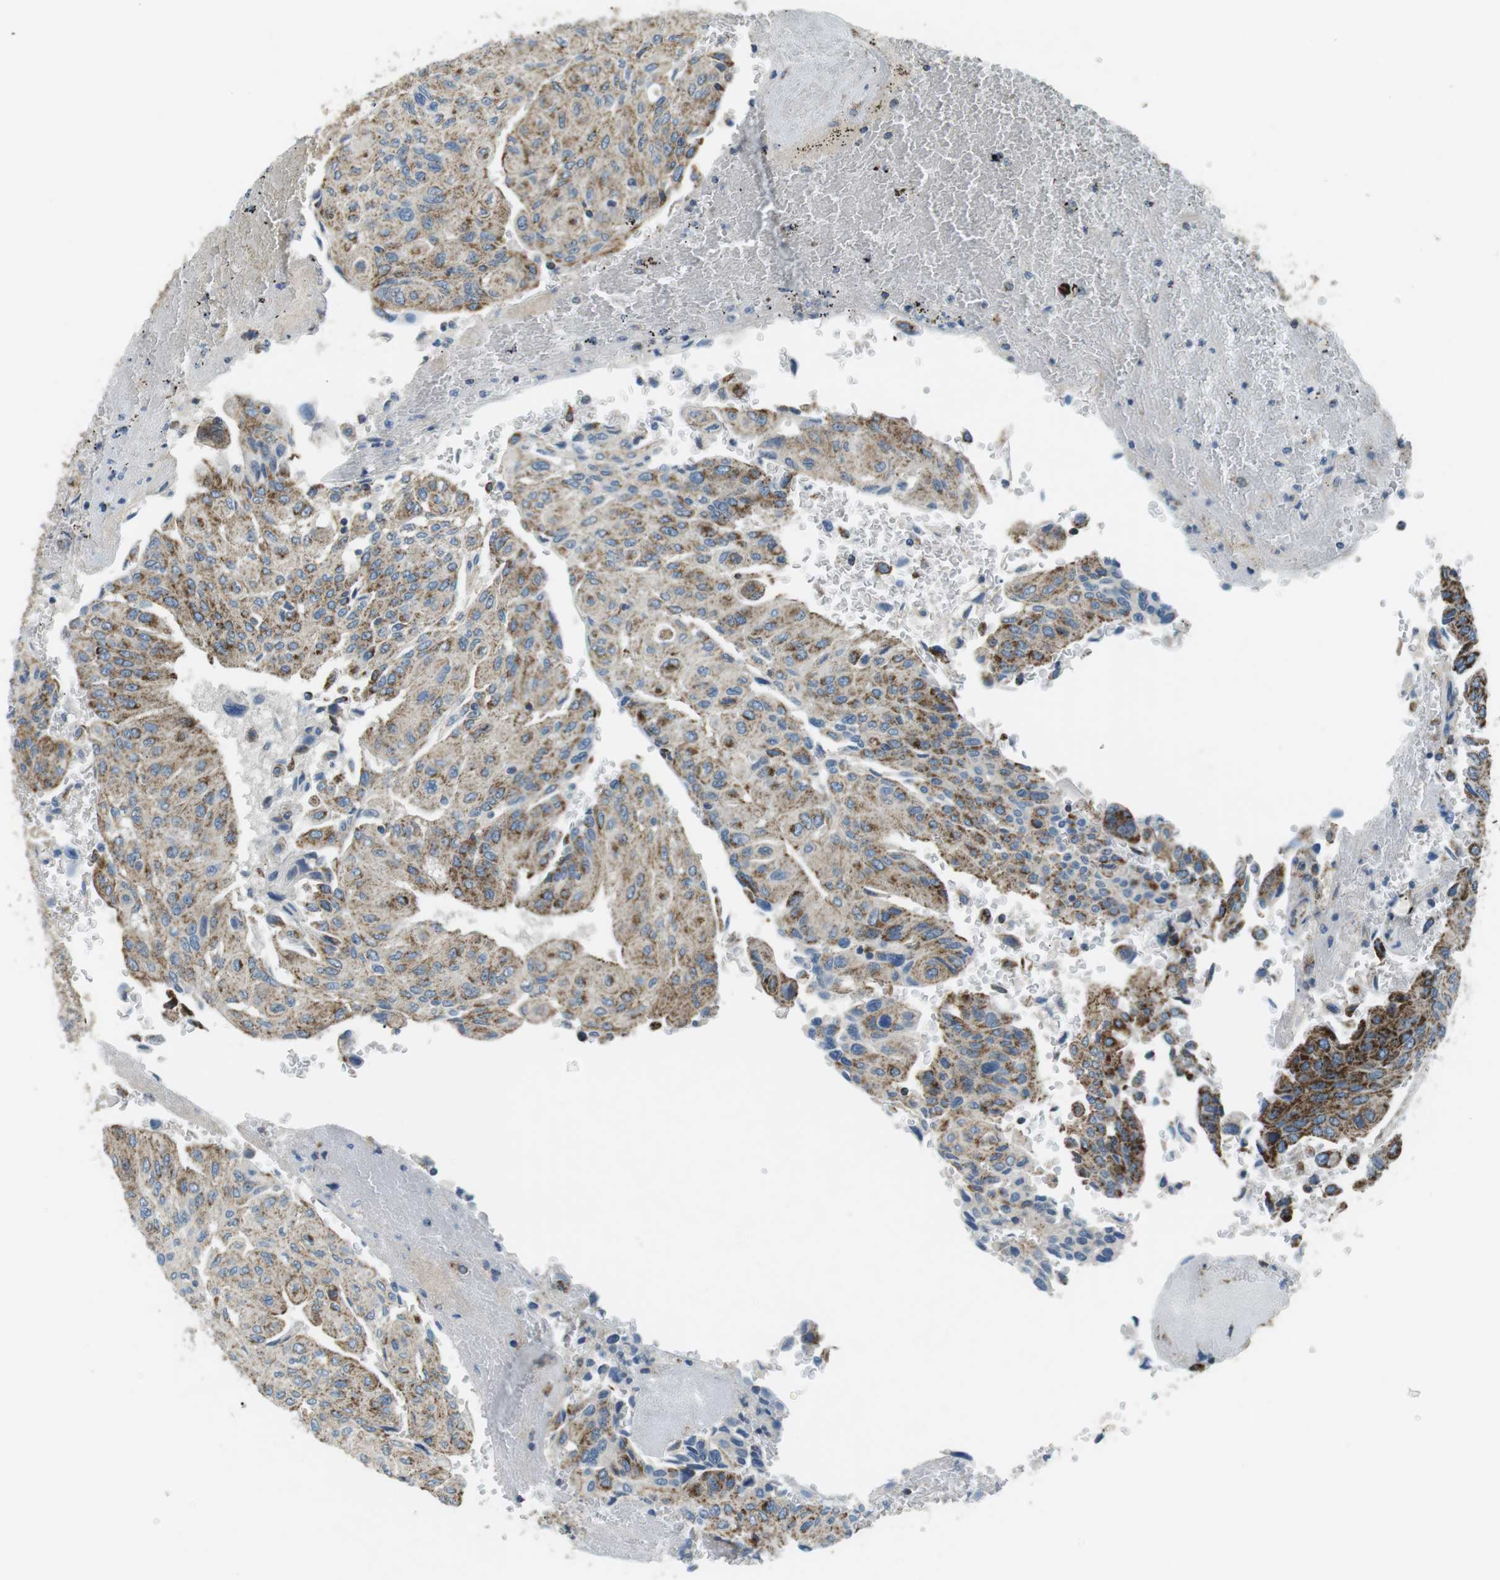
{"staining": {"intensity": "moderate", "quantity": "25%-75%", "location": "cytoplasmic/membranous"}, "tissue": "urothelial cancer", "cell_type": "Tumor cells", "image_type": "cancer", "snomed": [{"axis": "morphology", "description": "Urothelial carcinoma, High grade"}, {"axis": "topography", "description": "Urinary bladder"}], "caption": "A histopathology image of high-grade urothelial carcinoma stained for a protein reveals moderate cytoplasmic/membranous brown staining in tumor cells.", "gene": "BACE1", "patient": {"sex": "male", "age": 66}}